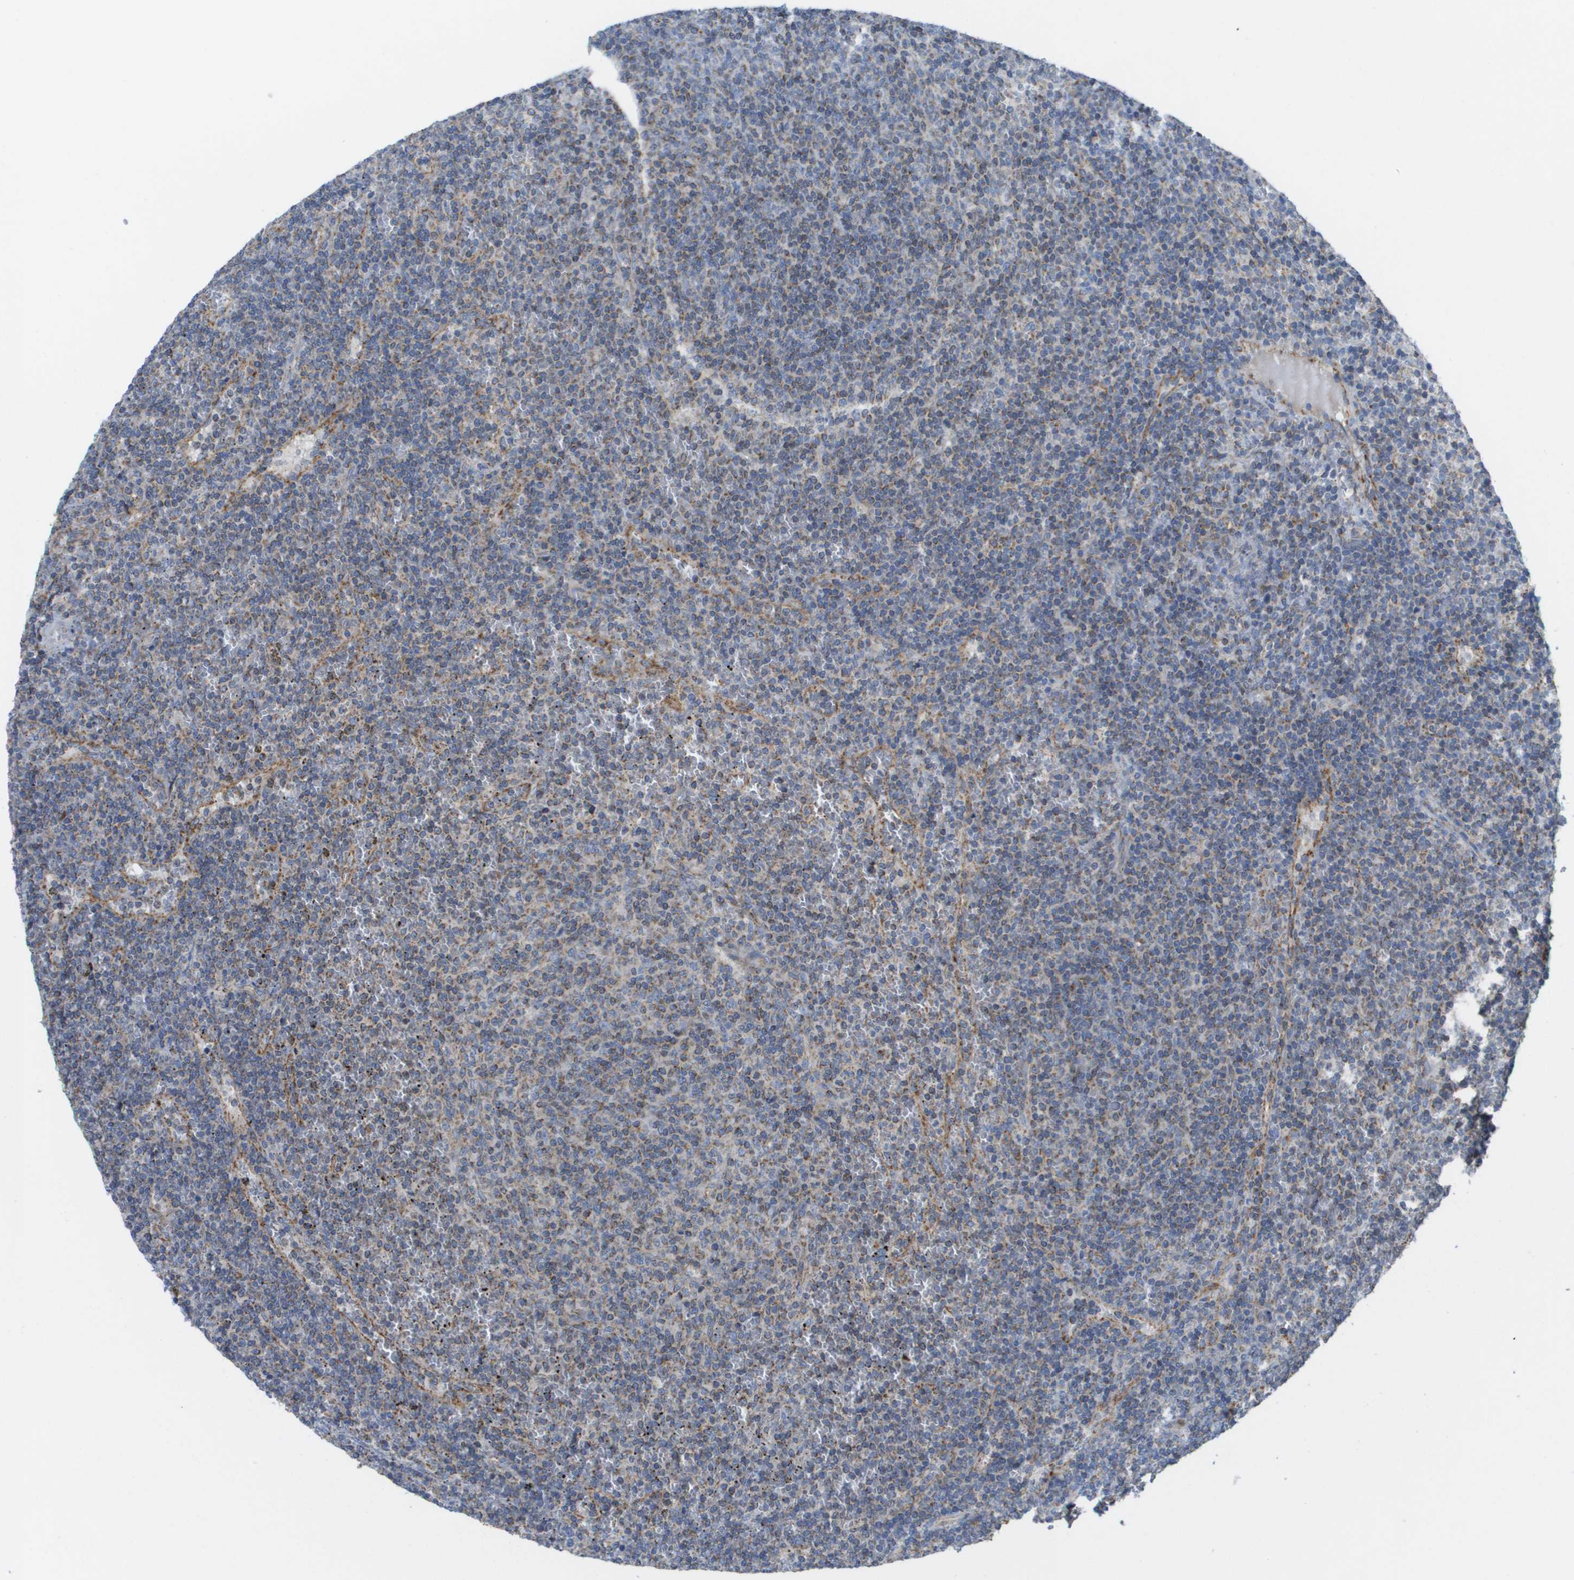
{"staining": {"intensity": "weak", "quantity": "<25%", "location": "cytoplasmic/membranous"}, "tissue": "lymphoma", "cell_type": "Tumor cells", "image_type": "cancer", "snomed": [{"axis": "morphology", "description": "Malignant lymphoma, non-Hodgkin's type, Low grade"}, {"axis": "topography", "description": "Spleen"}], "caption": "Tumor cells are negative for brown protein staining in lymphoma. (Stains: DAB (3,3'-diaminobenzidine) immunohistochemistry with hematoxylin counter stain, Microscopy: brightfield microscopy at high magnification).", "gene": "FIS1", "patient": {"sex": "female", "age": 50}}